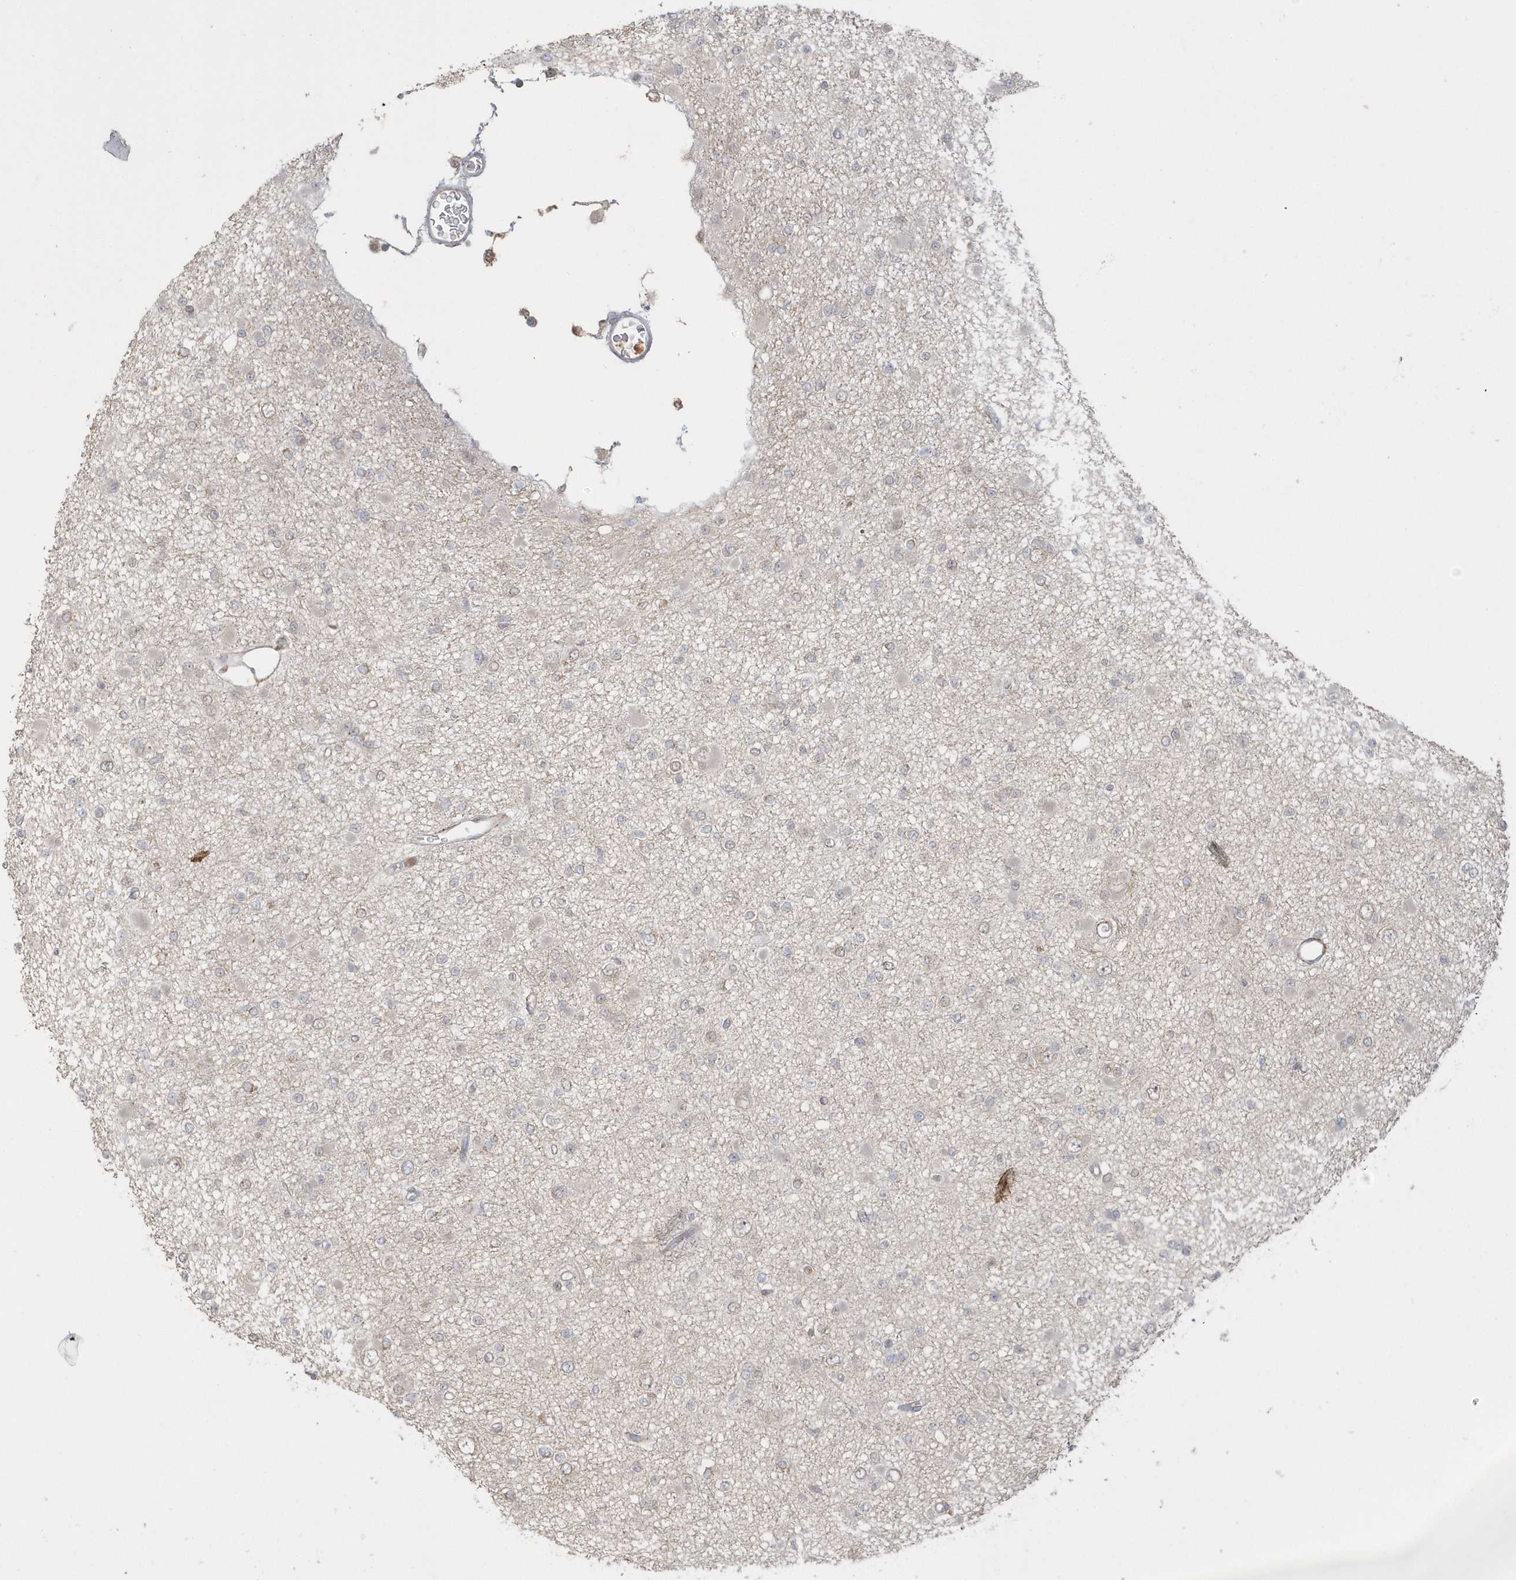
{"staining": {"intensity": "negative", "quantity": "none", "location": "none"}, "tissue": "glioma", "cell_type": "Tumor cells", "image_type": "cancer", "snomed": [{"axis": "morphology", "description": "Glioma, malignant, Low grade"}, {"axis": "topography", "description": "Brain"}], "caption": "Tumor cells show no significant staining in glioma.", "gene": "NAF1", "patient": {"sex": "female", "age": 22}}